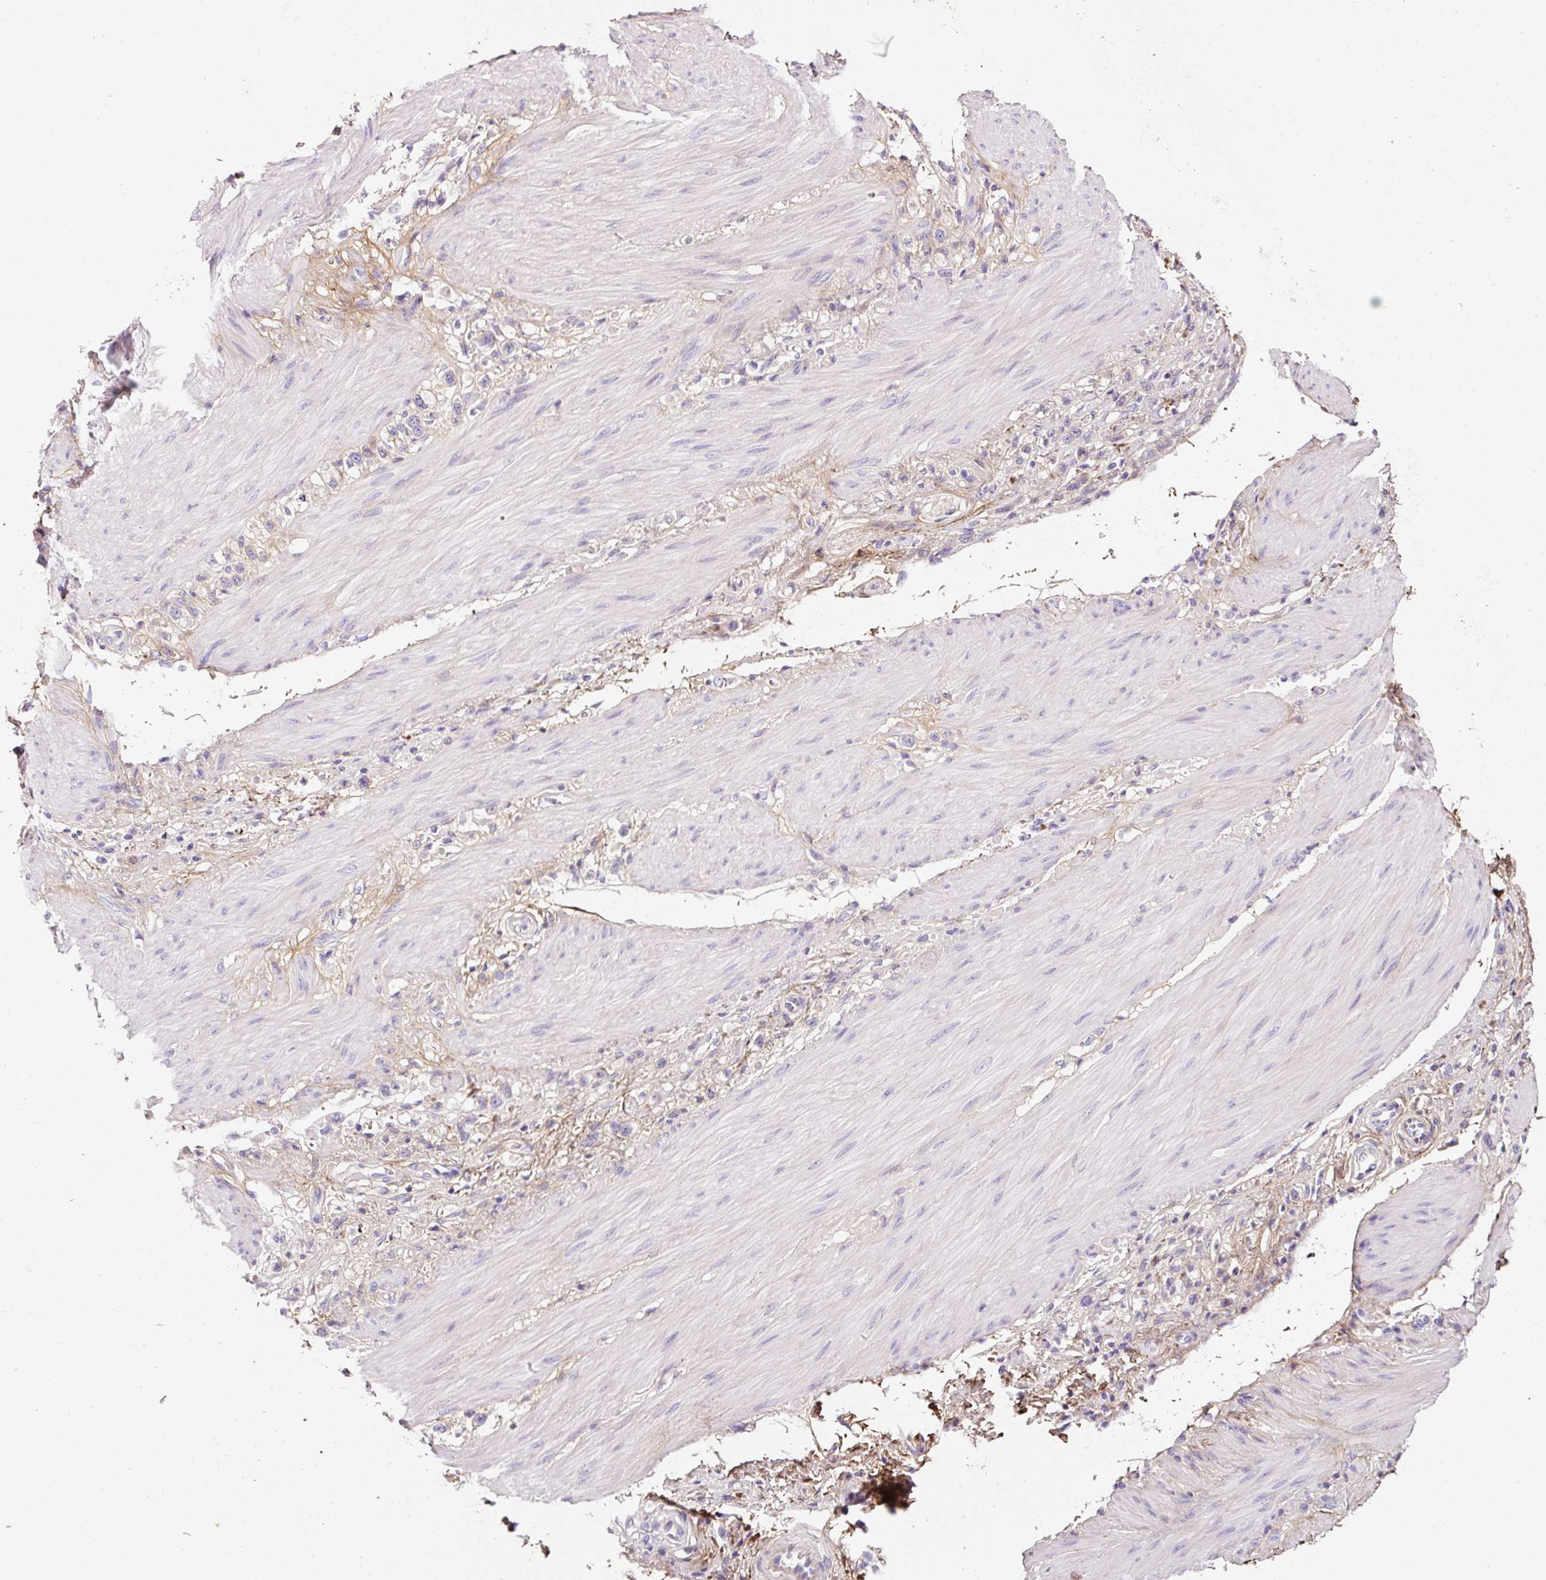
{"staining": {"intensity": "negative", "quantity": "none", "location": "none"}, "tissue": "stomach cancer", "cell_type": "Tumor cells", "image_type": "cancer", "snomed": [{"axis": "morphology", "description": "Adenocarcinoma, NOS"}, {"axis": "topography", "description": "Stomach"}], "caption": "Image shows no protein expression in tumor cells of stomach adenocarcinoma tissue.", "gene": "SOS2", "patient": {"sex": "female", "age": 65}}